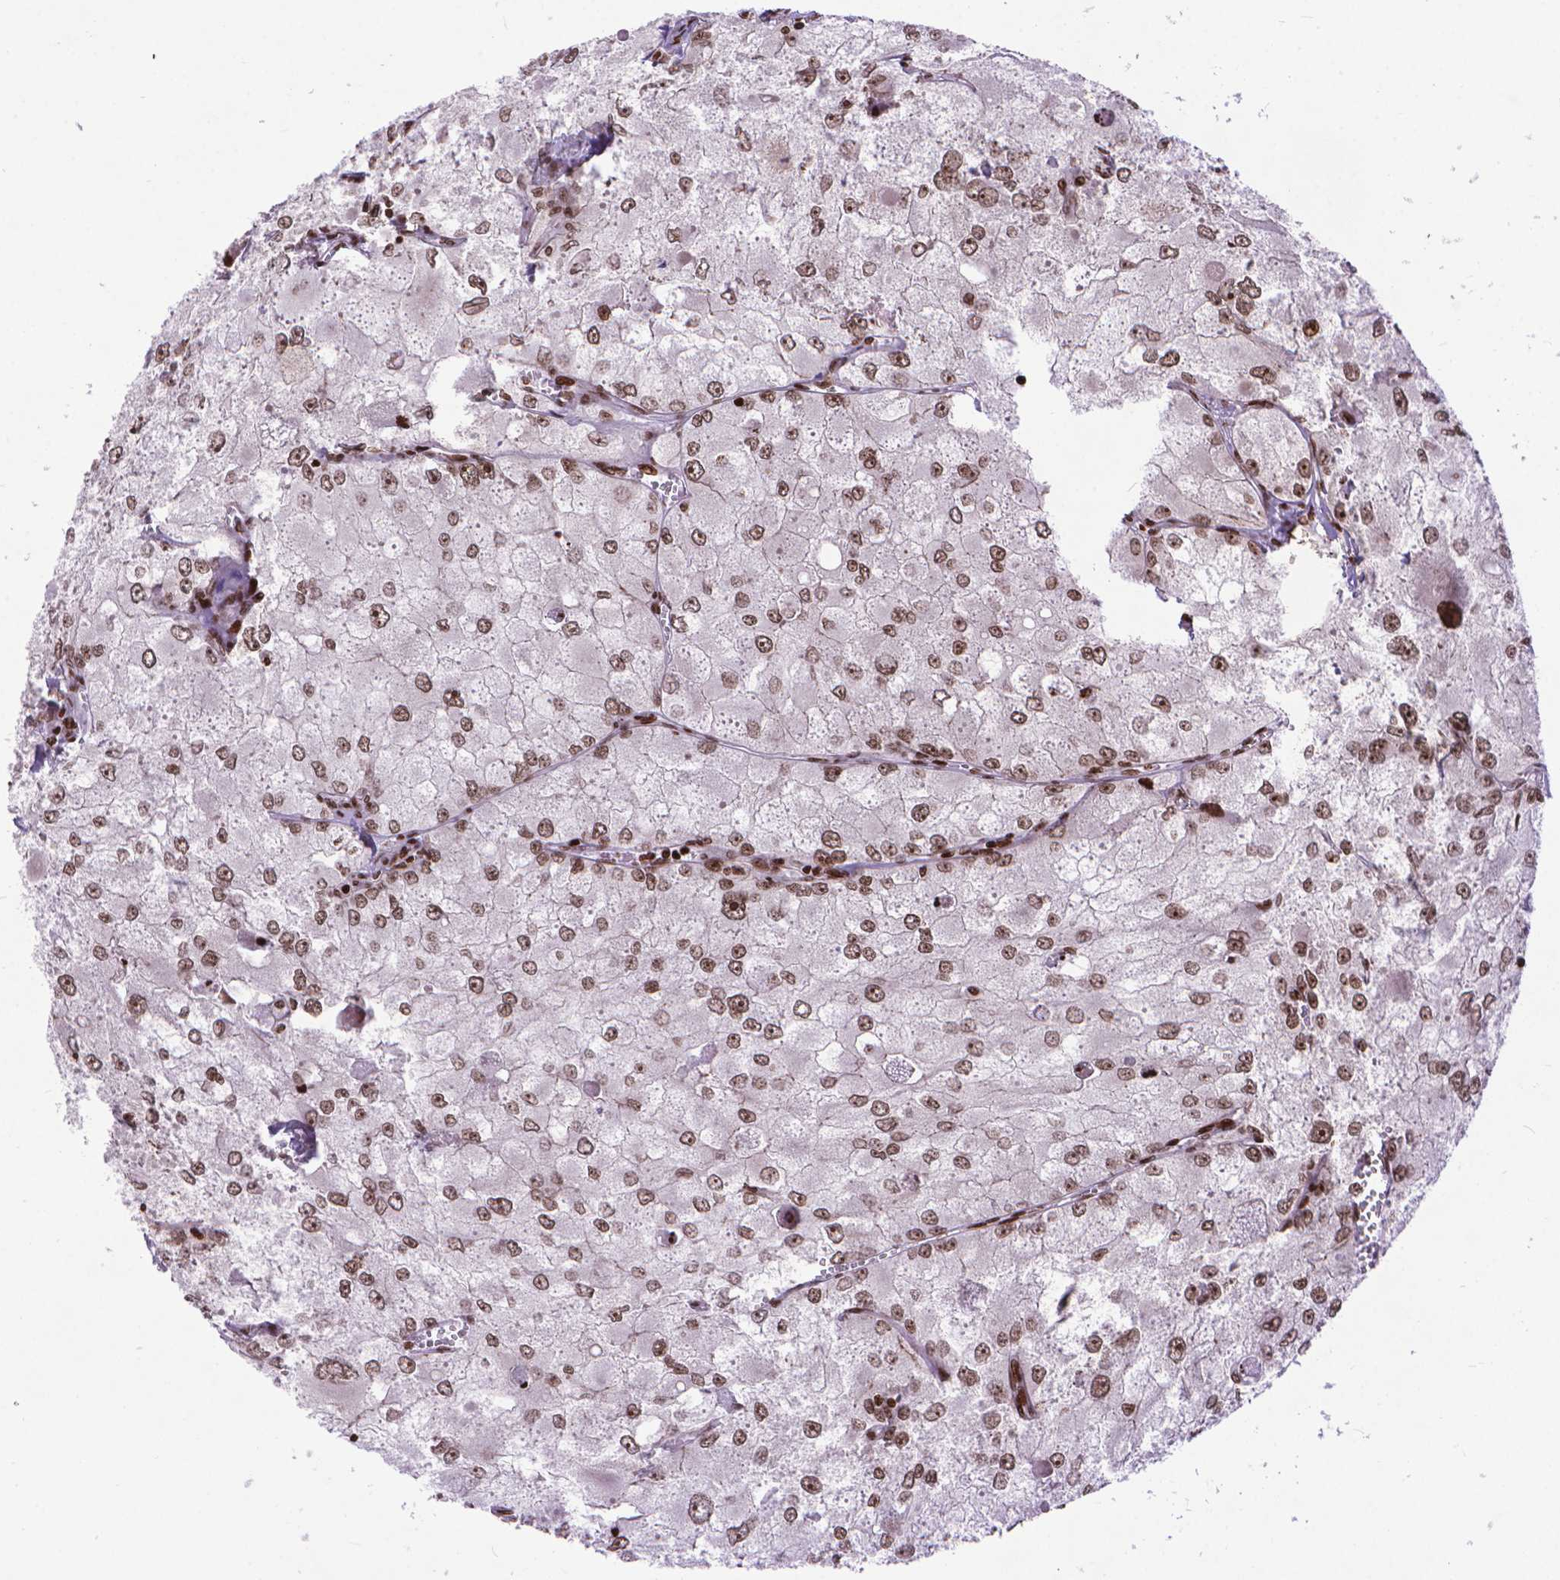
{"staining": {"intensity": "weak", "quantity": ">75%", "location": "nuclear"}, "tissue": "renal cancer", "cell_type": "Tumor cells", "image_type": "cancer", "snomed": [{"axis": "morphology", "description": "Adenocarcinoma, NOS"}, {"axis": "topography", "description": "Kidney"}], "caption": "A photomicrograph of human renal cancer (adenocarcinoma) stained for a protein demonstrates weak nuclear brown staining in tumor cells.", "gene": "AMER1", "patient": {"sex": "female", "age": 70}}